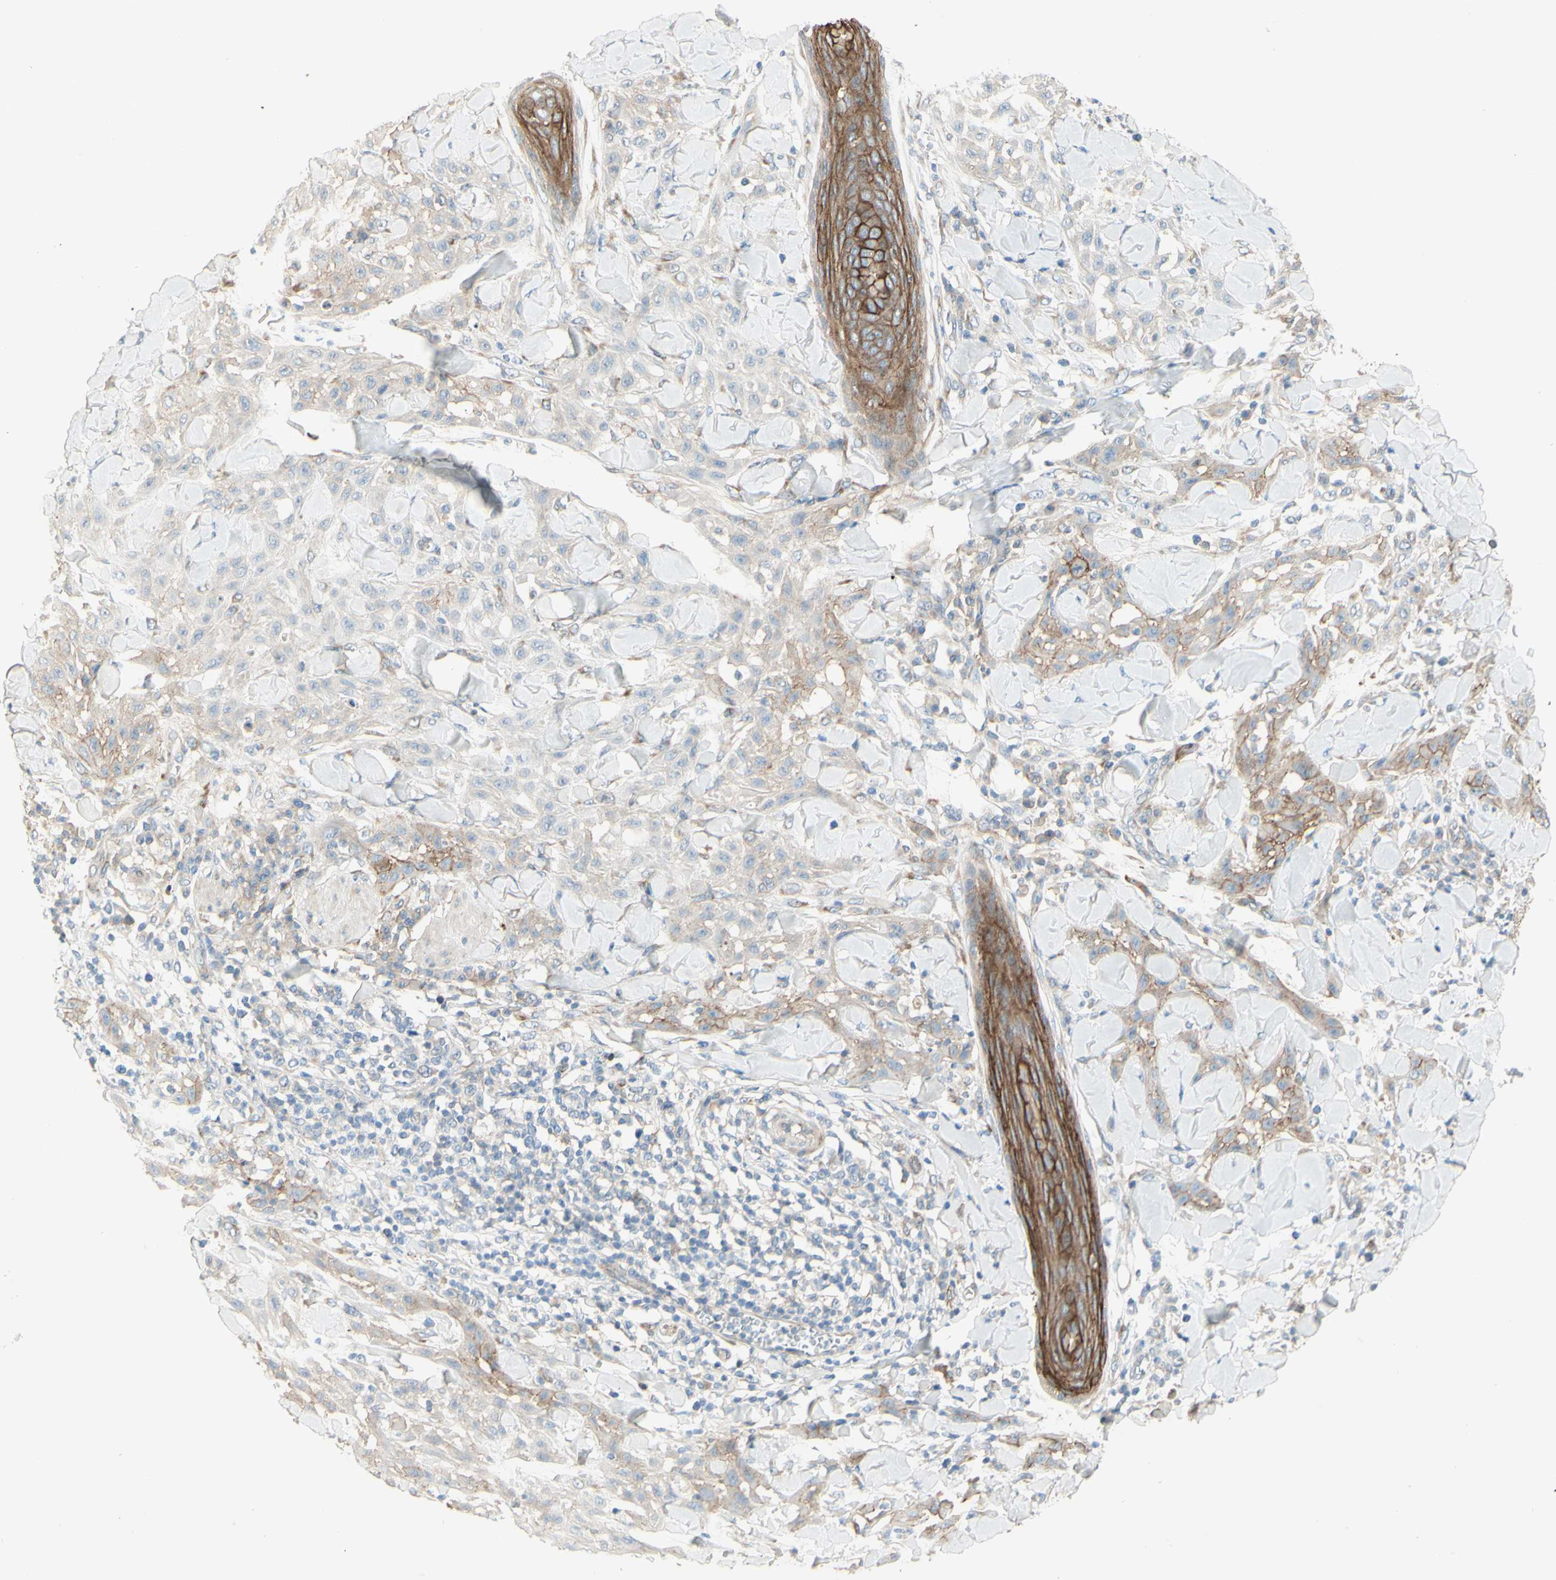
{"staining": {"intensity": "weak", "quantity": "25%-75%", "location": "cytoplasmic/membranous"}, "tissue": "skin cancer", "cell_type": "Tumor cells", "image_type": "cancer", "snomed": [{"axis": "morphology", "description": "Squamous cell carcinoma, NOS"}, {"axis": "topography", "description": "Skin"}], "caption": "This photomicrograph reveals IHC staining of squamous cell carcinoma (skin), with low weak cytoplasmic/membranous staining in approximately 25%-75% of tumor cells.", "gene": "RNF149", "patient": {"sex": "male", "age": 24}}